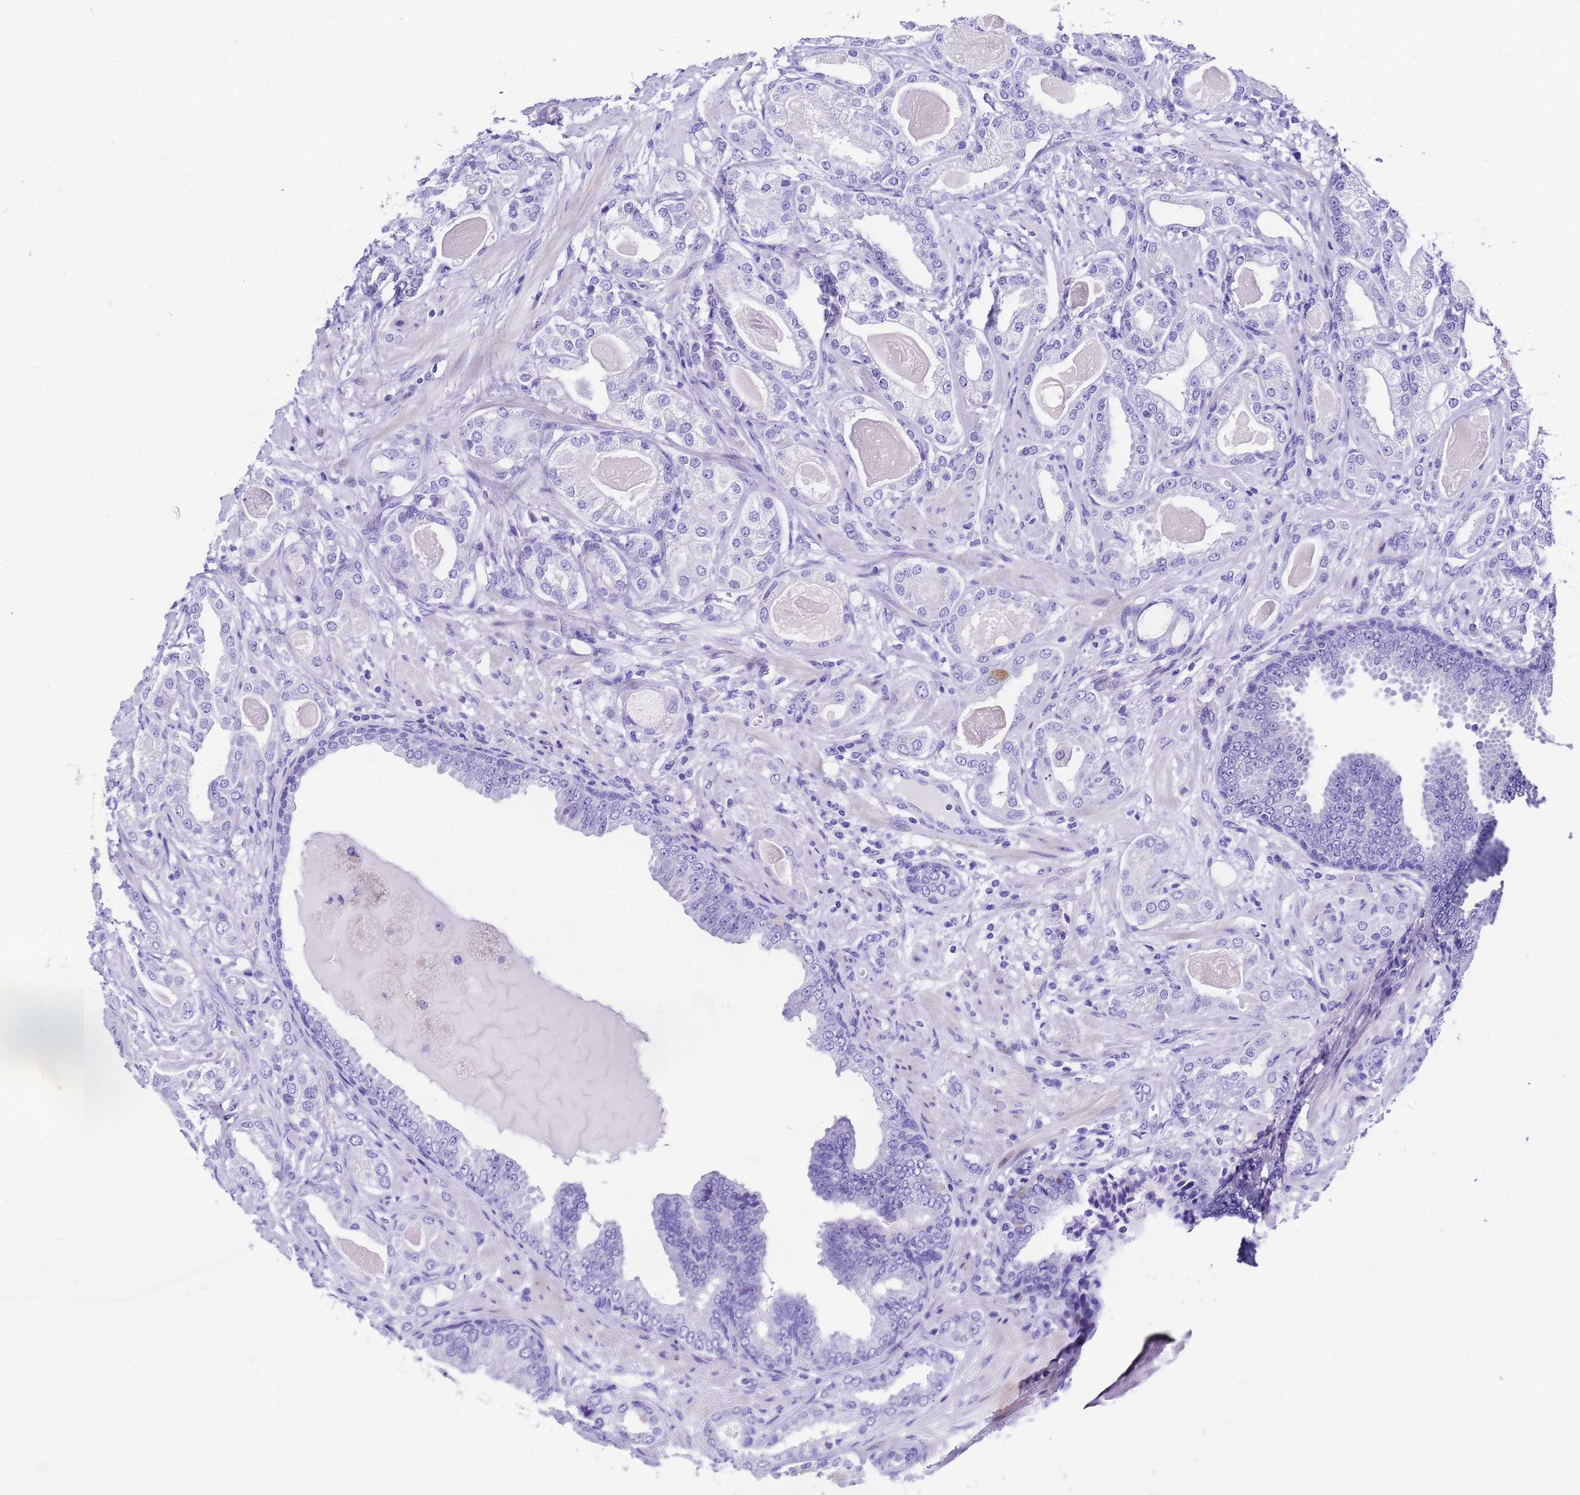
{"staining": {"intensity": "negative", "quantity": "none", "location": "none"}, "tissue": "prostate cancer", "cell_type": "Tumor cells", "image_type": "cancer", "snomed": [{"axis": "morphology", "description": "Adenocarcinoma, Low grade"}, {"axis": "topography", "description": "Prostate"}], "caption": "Prostate cancer stained for a protein using IHC exhibits no positivity tumor cells.", "gene": "UGT2B10", "patient": {"sex": "male", "age": 64}}